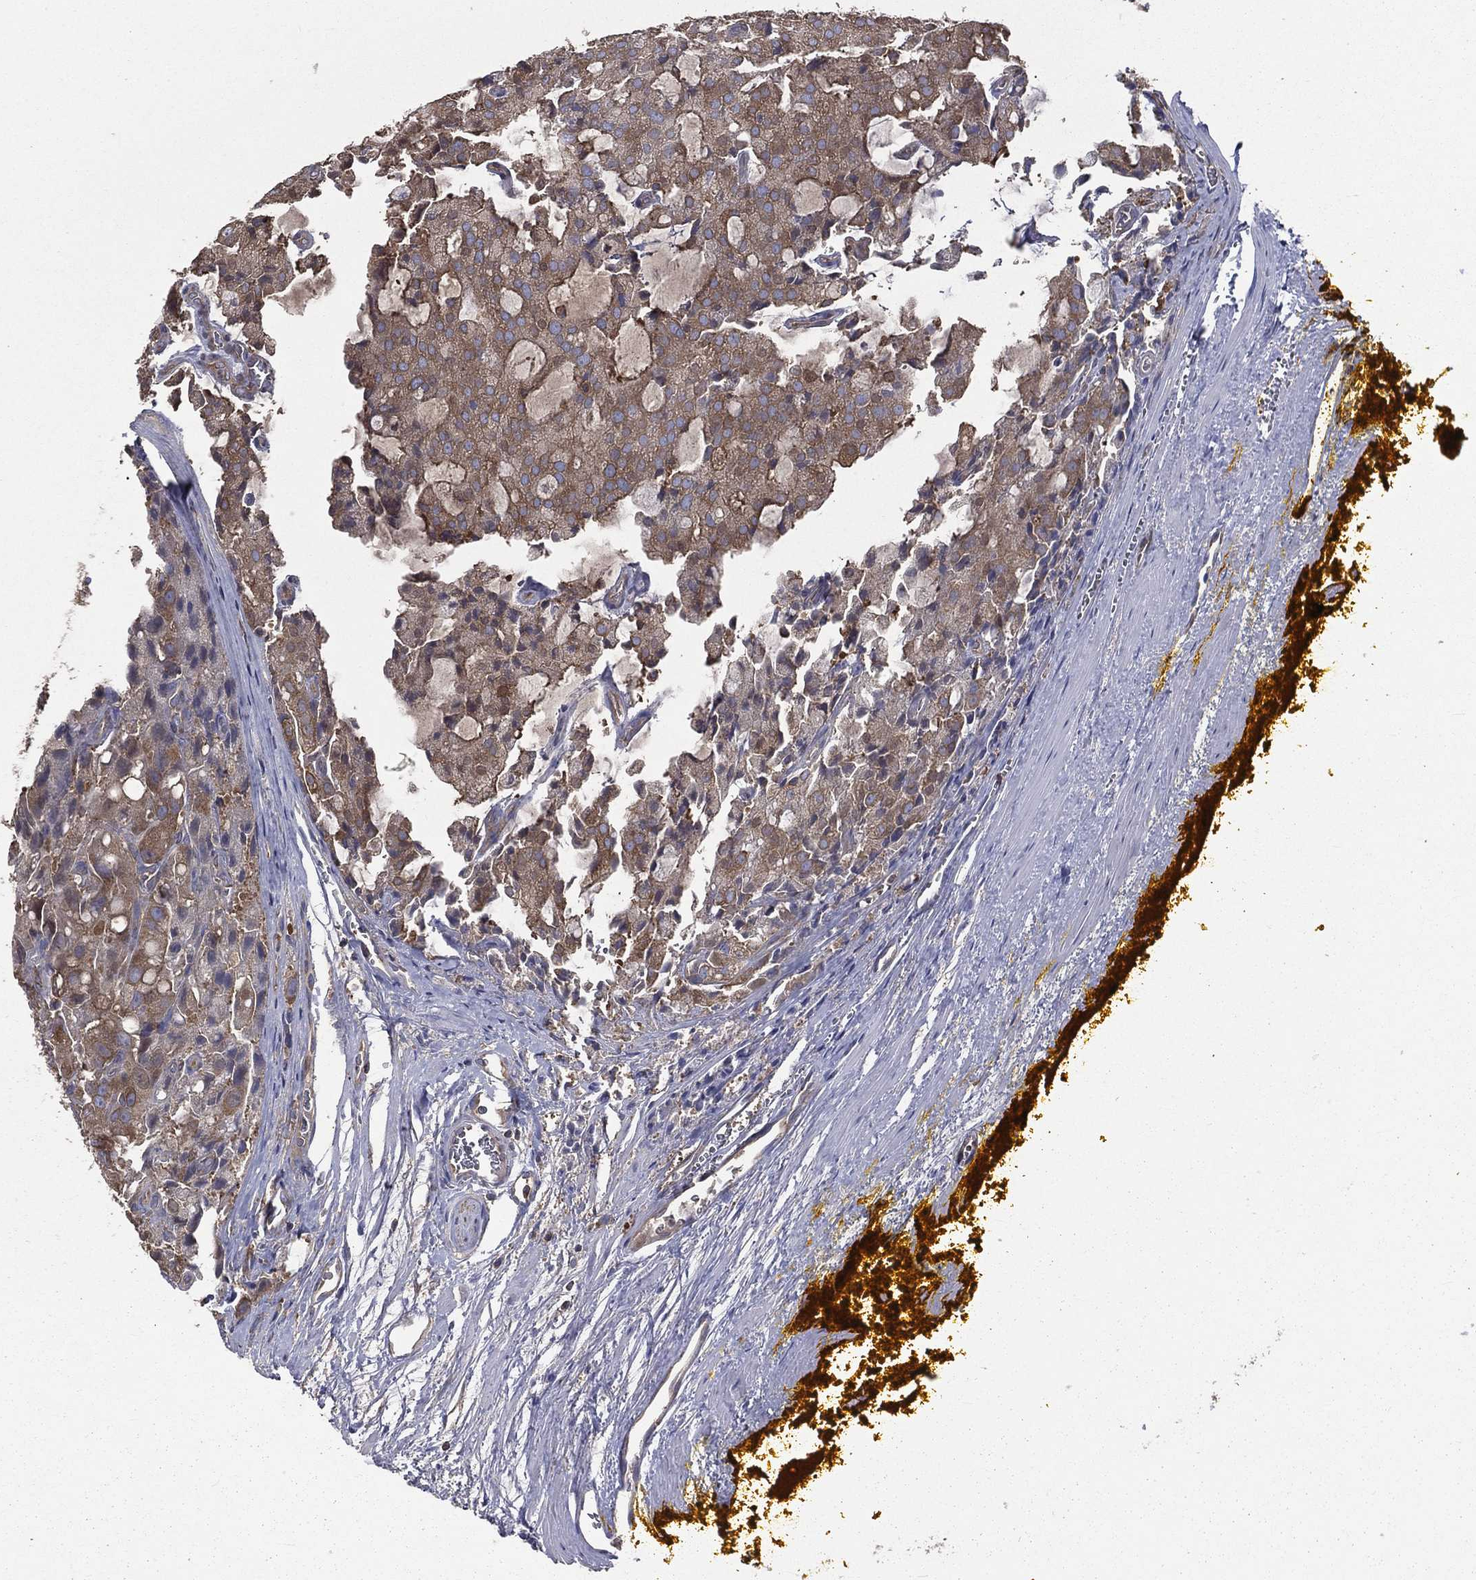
{"staining": {"intensity": "moderate", "quantity": ">75%", "location": "cytoplasmic/membranous"}, "tissue": "prostate cancer", "cell_type": "Tumor cells", "image_type": "cancer", "snomed": [{"axis": "morphology", "description": "Adenocarcinoma, NOS"}, {"axis": "topography", "description": "Prostate and seminal vesicle, NOS"}, {"axis": "topography", "description": "Prostate"}], "caption": "Adenocarcinoma (prostate) was stained to show a protein in brown. There is medium levels of moderate cytoplasmic/membranous expression in approximately >75% of tumor cells. Immunohistochemistry stains the protein in brown and the nuclei are stained blue.", "gene": "SARS1", "patient": {"sex": "male", "age": 67}}